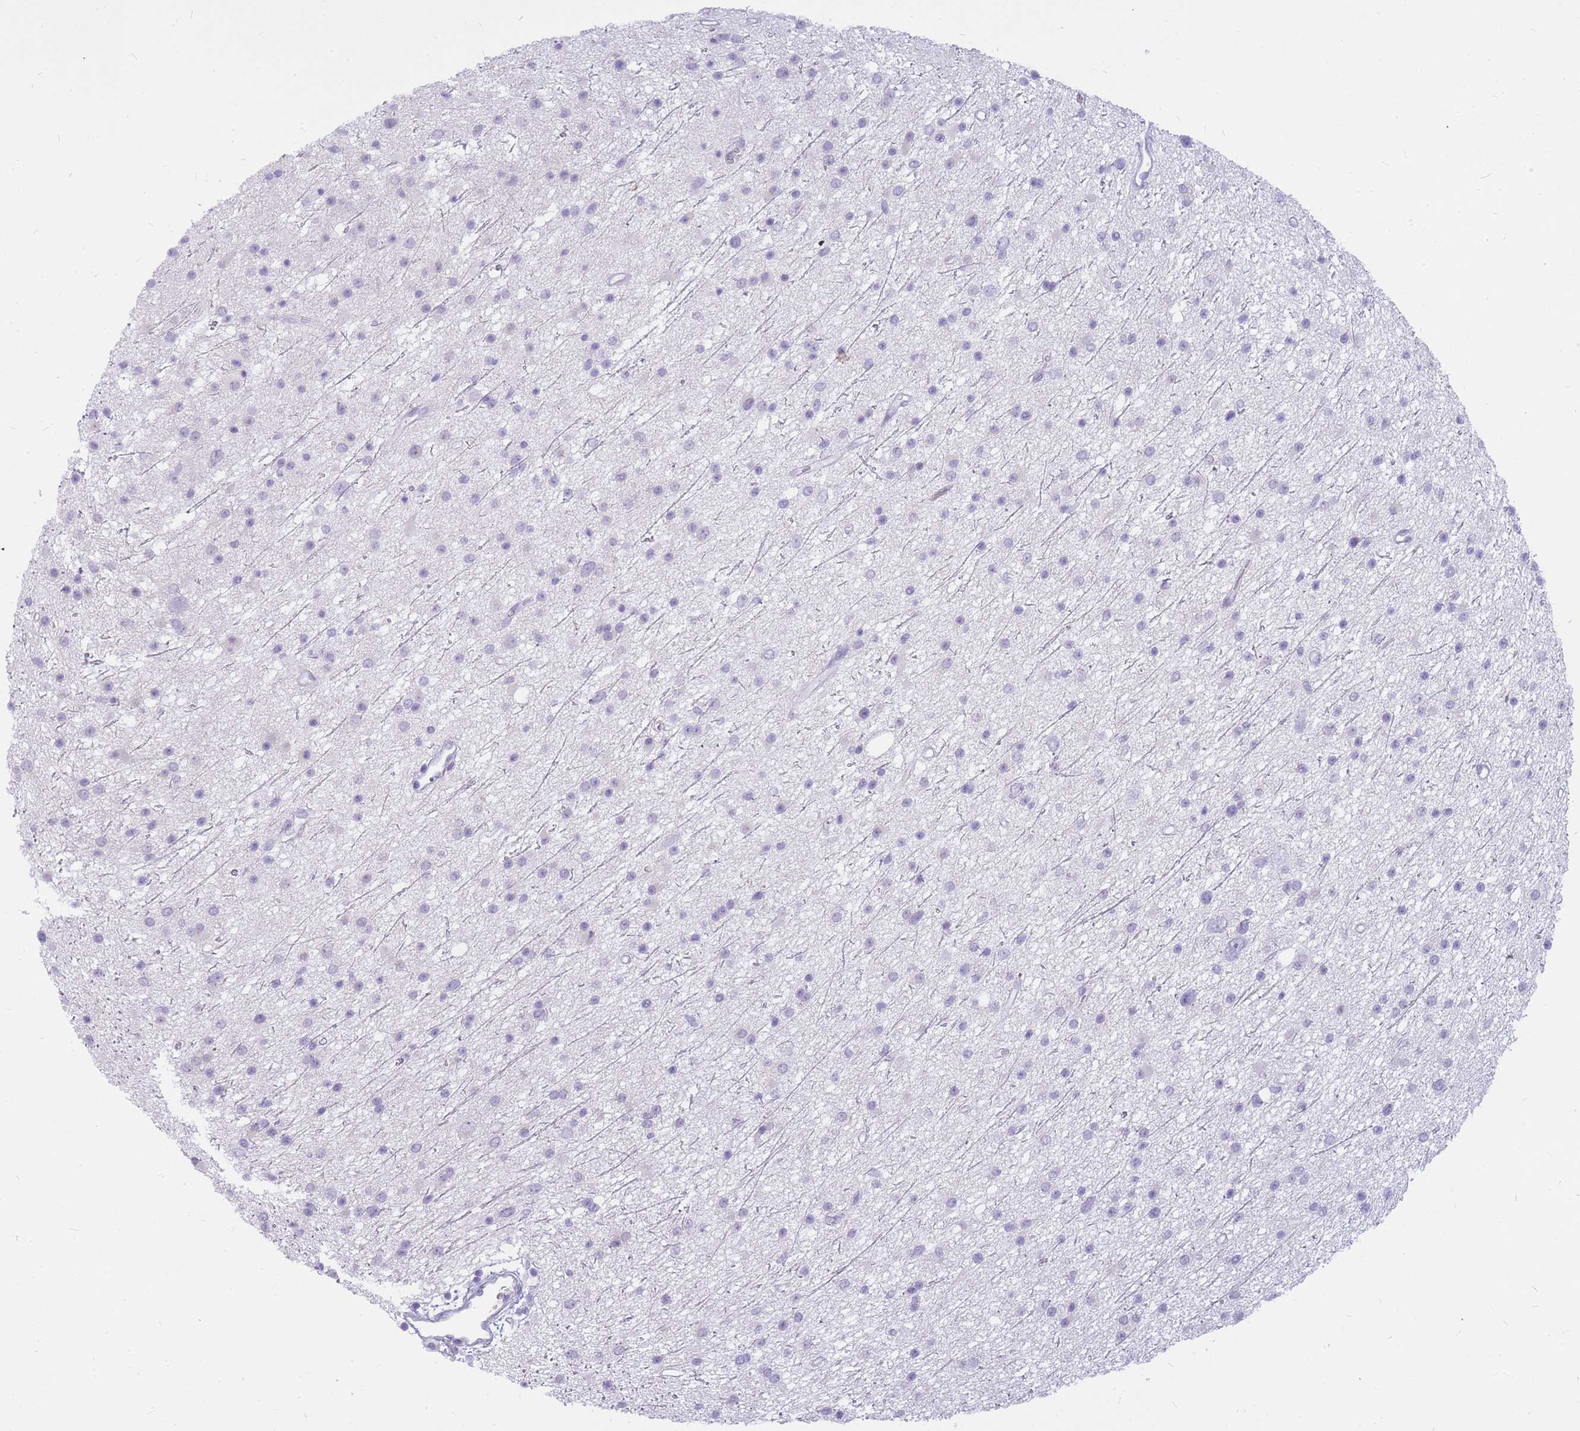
{"staining": {"intensity": "negative", "quantity": "none", "location": "none"}, "tissue": "glioma", "cell_type": "Tumor cells", "image_type": "cancer", "snomed": [{"axis": "morphology", "description": "Glioma, malignant, Low grade"}, {"axis": "topography", "description": "Cerebral cortex"}], "caption": "Photomicrograph shows no significant protein positivity in tumor cells of glioma.", "gene": "INS", "patient": {"sex": "female", "age": 39}}